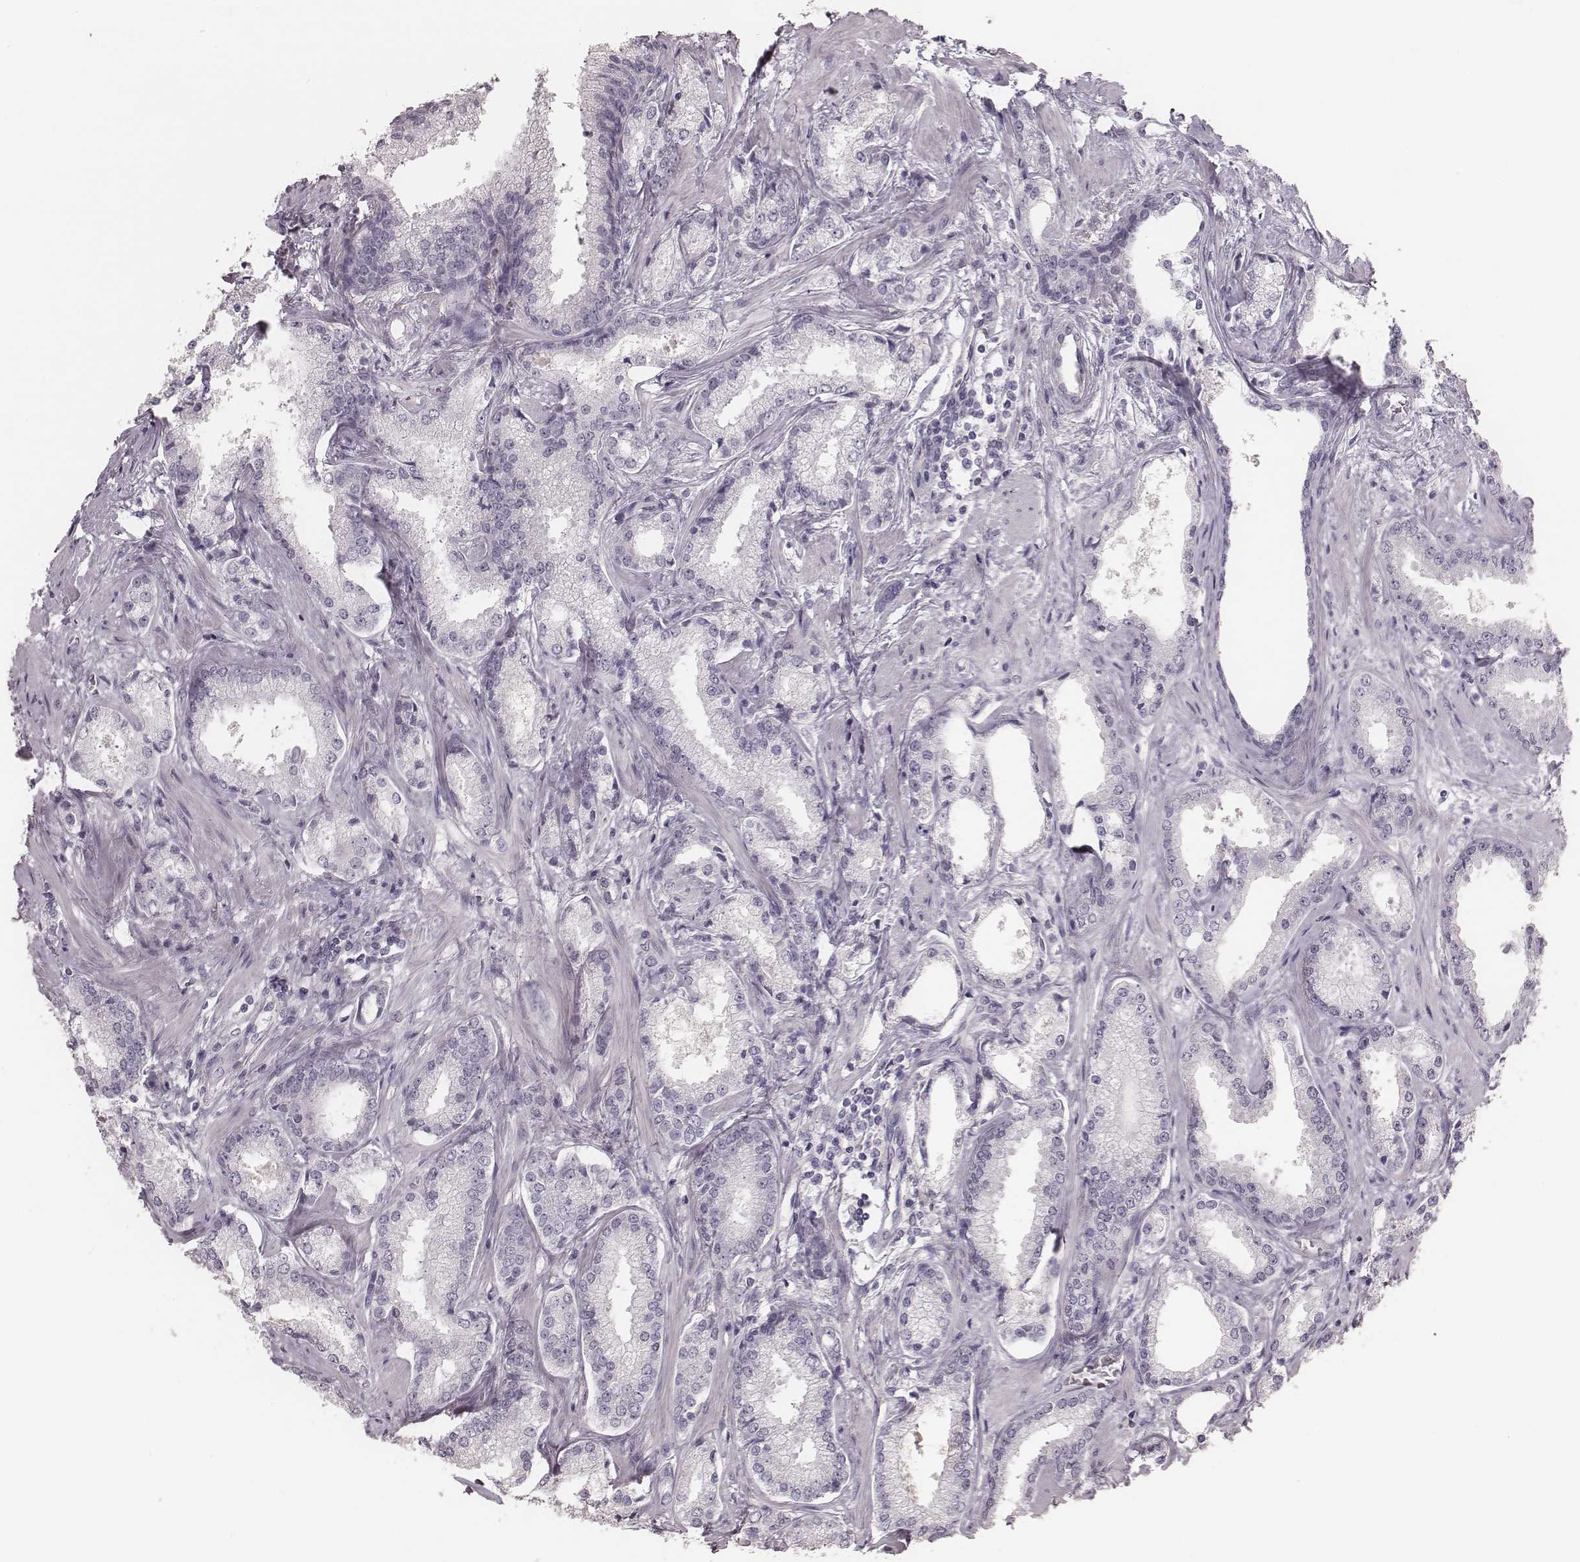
{"staining": {"intensity": "negative", "quantity": "none", "location": "none"}, "tissue": "prostate cancer", "cell_type": "Tumor cells", "image_type": "cancer", "snomed": [{"axis": "morphology", "description": "Adenocarcinoma, Low grade"}, {"axis": "topography", "description": "Prostate"}], "caption": "A histopathology image of prostate low-grade adenocarcinoma stained for a protein exhibits no brown staining in tumor cells.", "gene": "ZP4", "patient": {"sex": "male", "age": 56}}